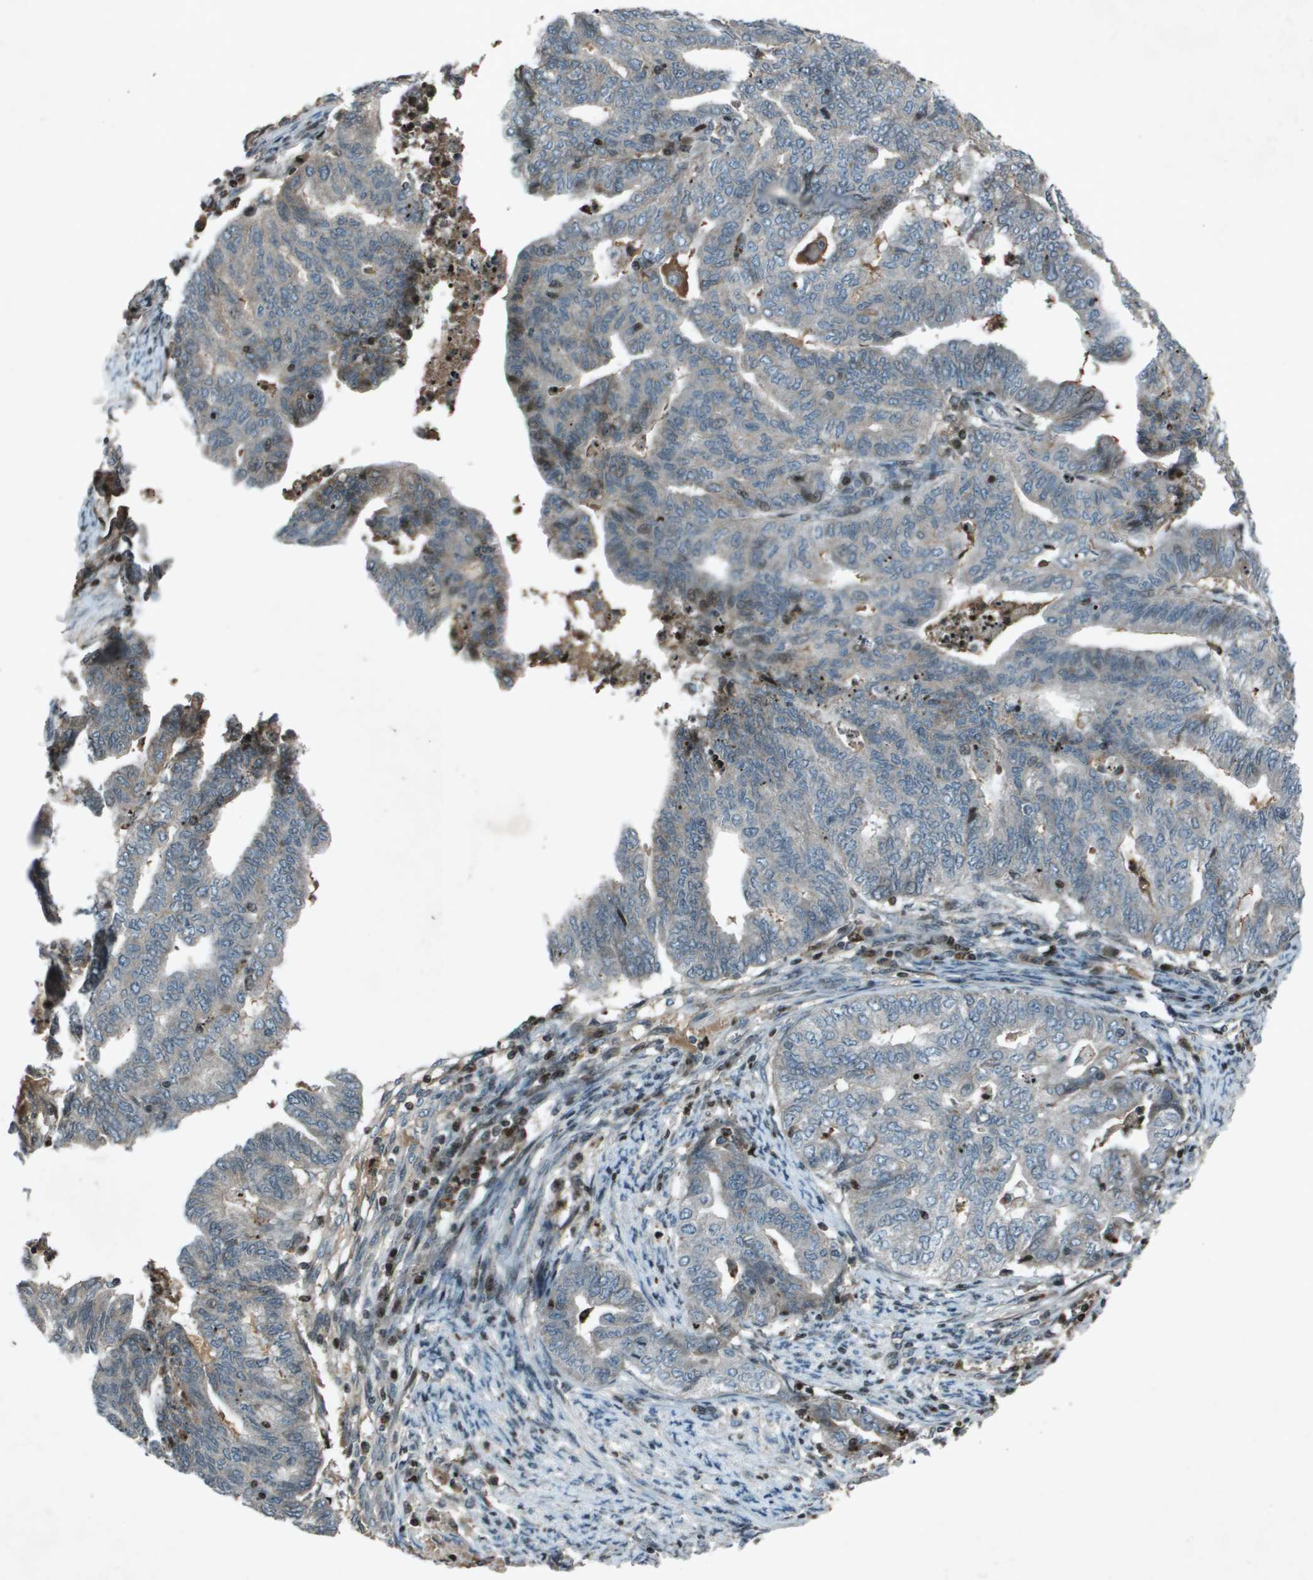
{"staining": {"intensity": "negative", "quantity": "none", "location": "none"}, "tissue": "endometrial cancer", "cell_type": "Tumor cells", "image_type": "cancer", "snomed": [{"axis": "morphology", "description": "Adenocarcinoma, NOS"}, {"axis": "topography", "description": "Endometrium"}], "caption": "Immunohistochemical staining of human adenocarcinoma (endometrial) reveals no significant staining in tumor cells.", "gene": "CXCL12", "patient": {"sex": "female", "age": 79}}